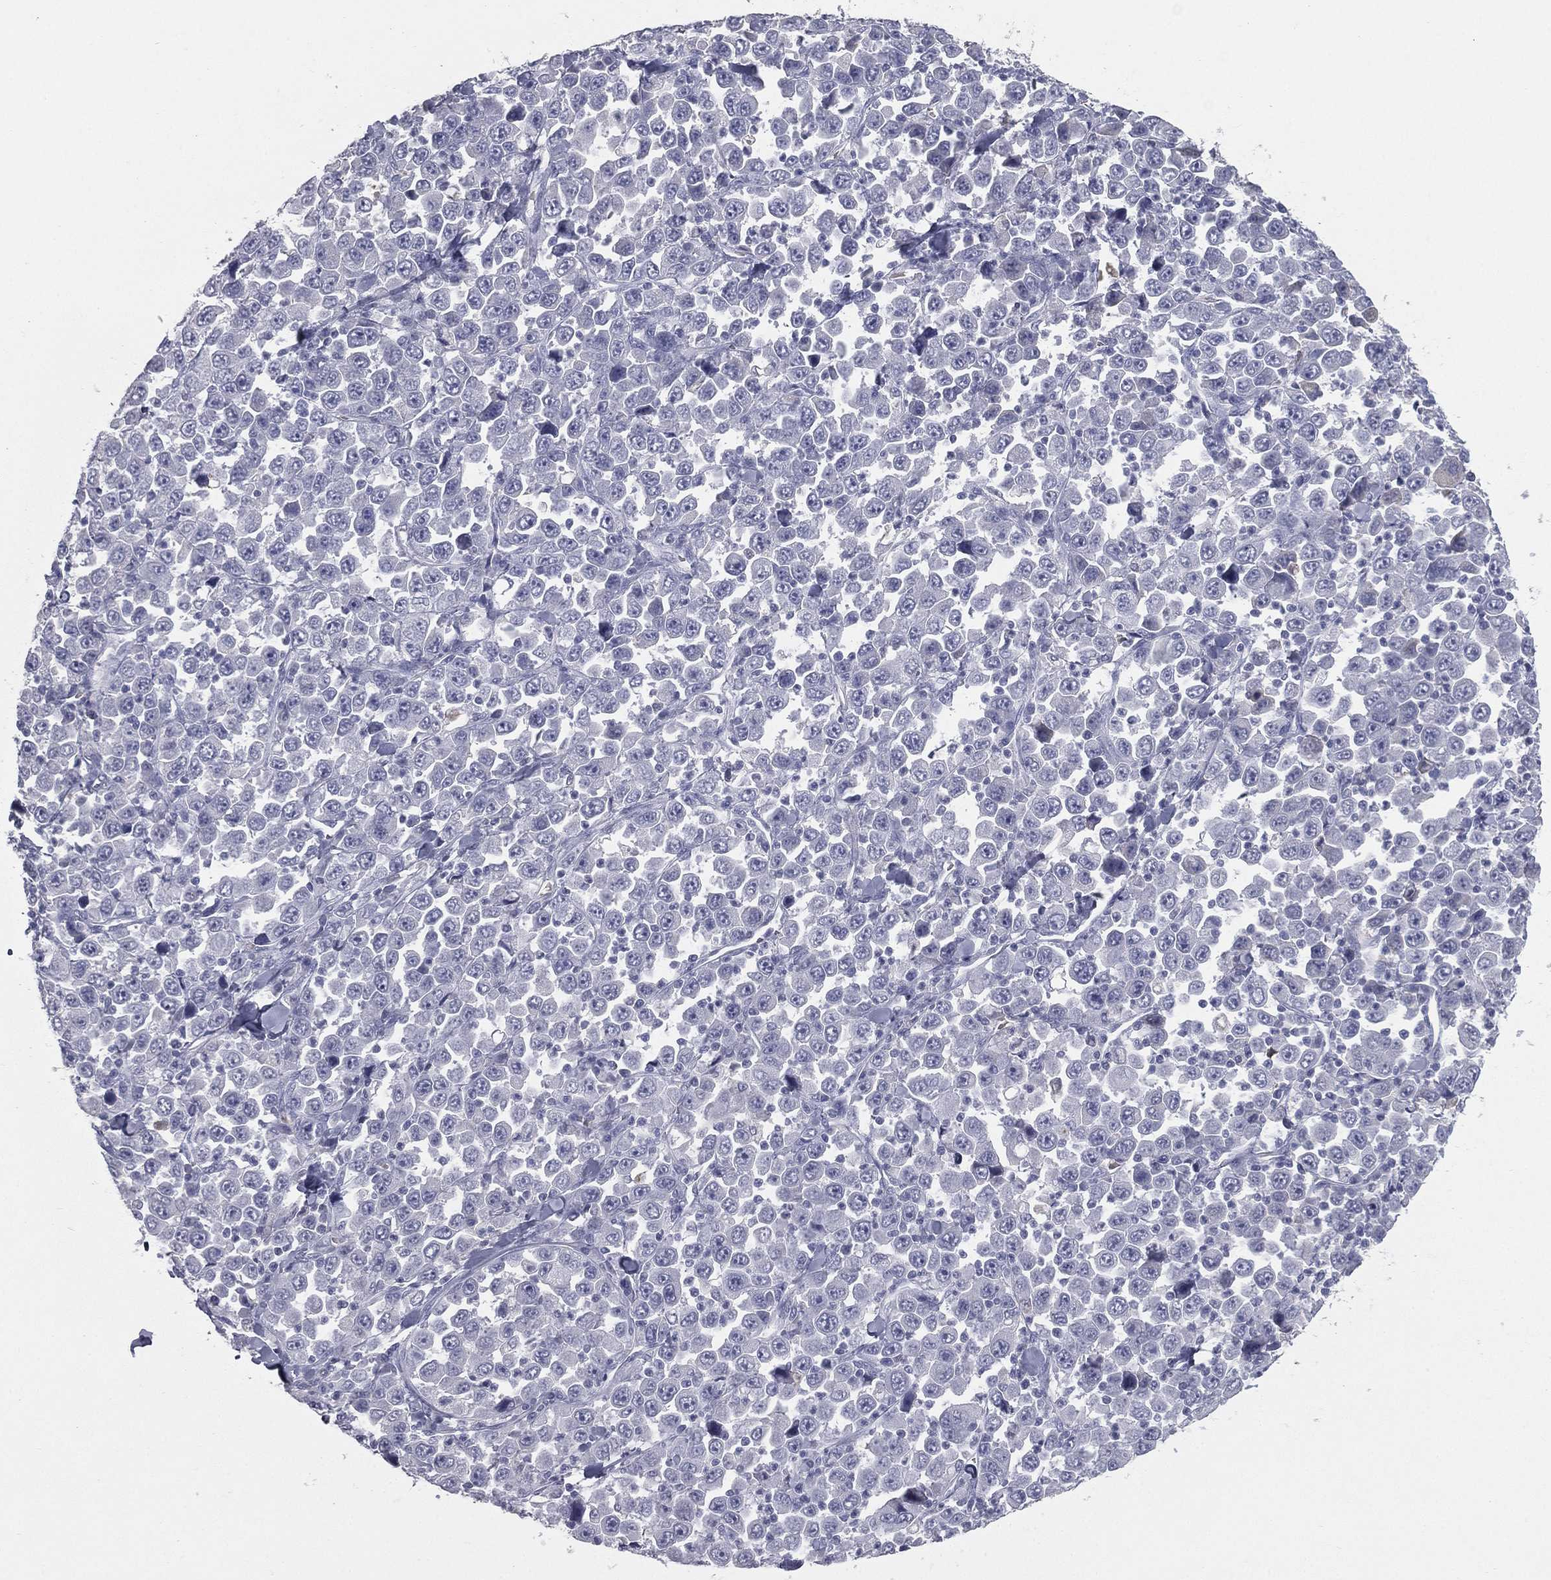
{"staining": {"intensity": "negative", "quantity": "none", "location": "none"}, "tissue": "stomach cancer", "cell_type": "Tumor cells", "image_type": "cancer", "snomed": [{"axis": "morphology", "description": "Normal tissue, NOS"}, {"axis": "morphology", "description": "Adenocarcinoma, NOS"}, {"axis": "topography", "description": "Stomach, upper"}, {"axis": "topography", "description": "Stomach"}], "caption": "The IHC photomicrograph has no significant expression in tumor cells of adenocarcinoma (stomach) tissue.", "gene": "ESX1", "patient": {"sex": "male", "age": 59}}